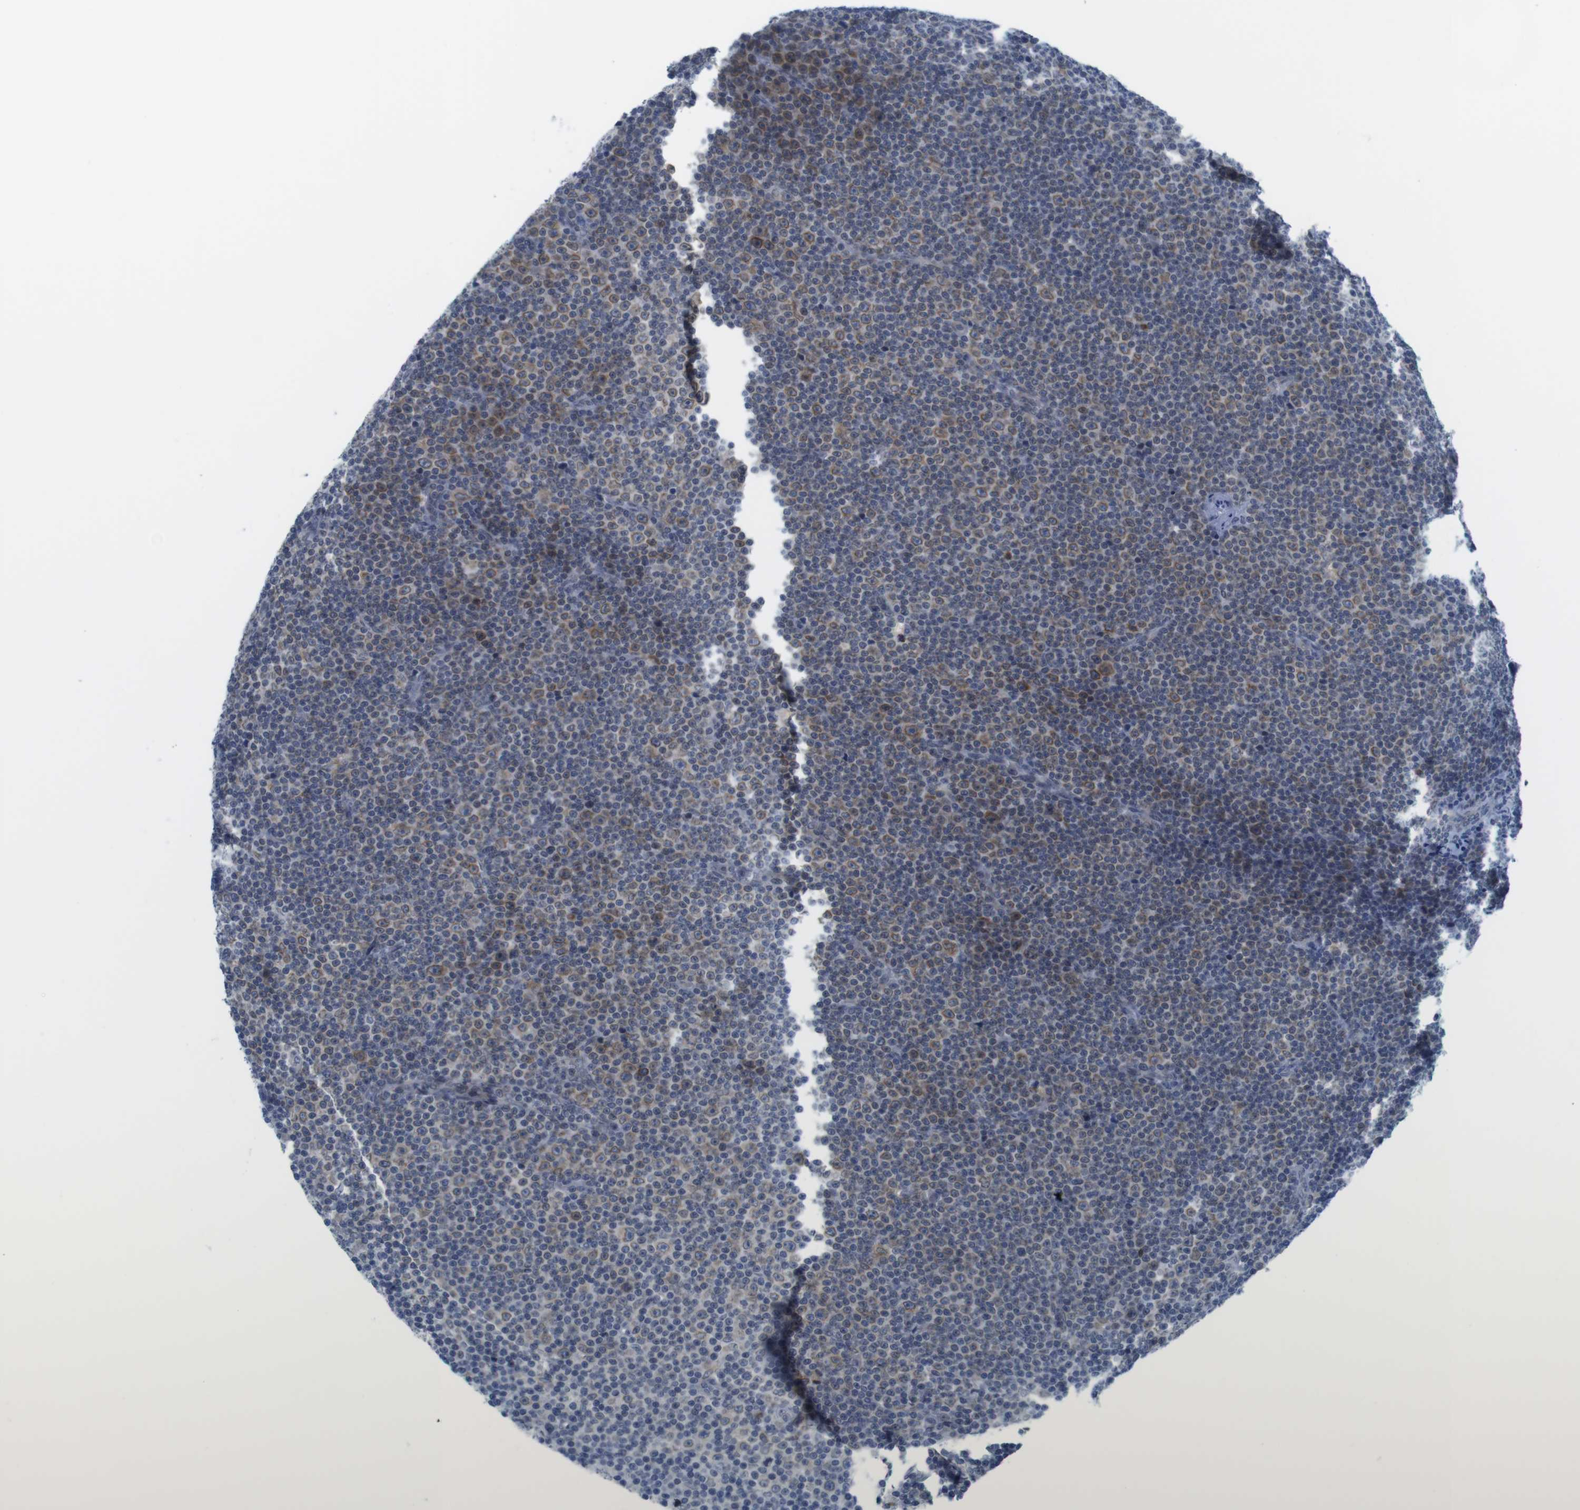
{"staining": {"intensity": "negative", "quantity": "none", "location": "none"}, "tissue": "lymphoma", "cell_type": "Tumor cells", "image_type": "cancer", "snomed": [{"axis": "morphology", "description": "Malignant lymphoma, non-Hodgkin's type, Low grade"}, {"axis": "topography", "description": "Lymph node"}], "caption": "Lymphoma stained for a protein using immunohistochemistry (IHC) exhibits no positivity tumor cells.", "gene": "ERGIC3", "patient": {"sex": "female", "age": 67}}